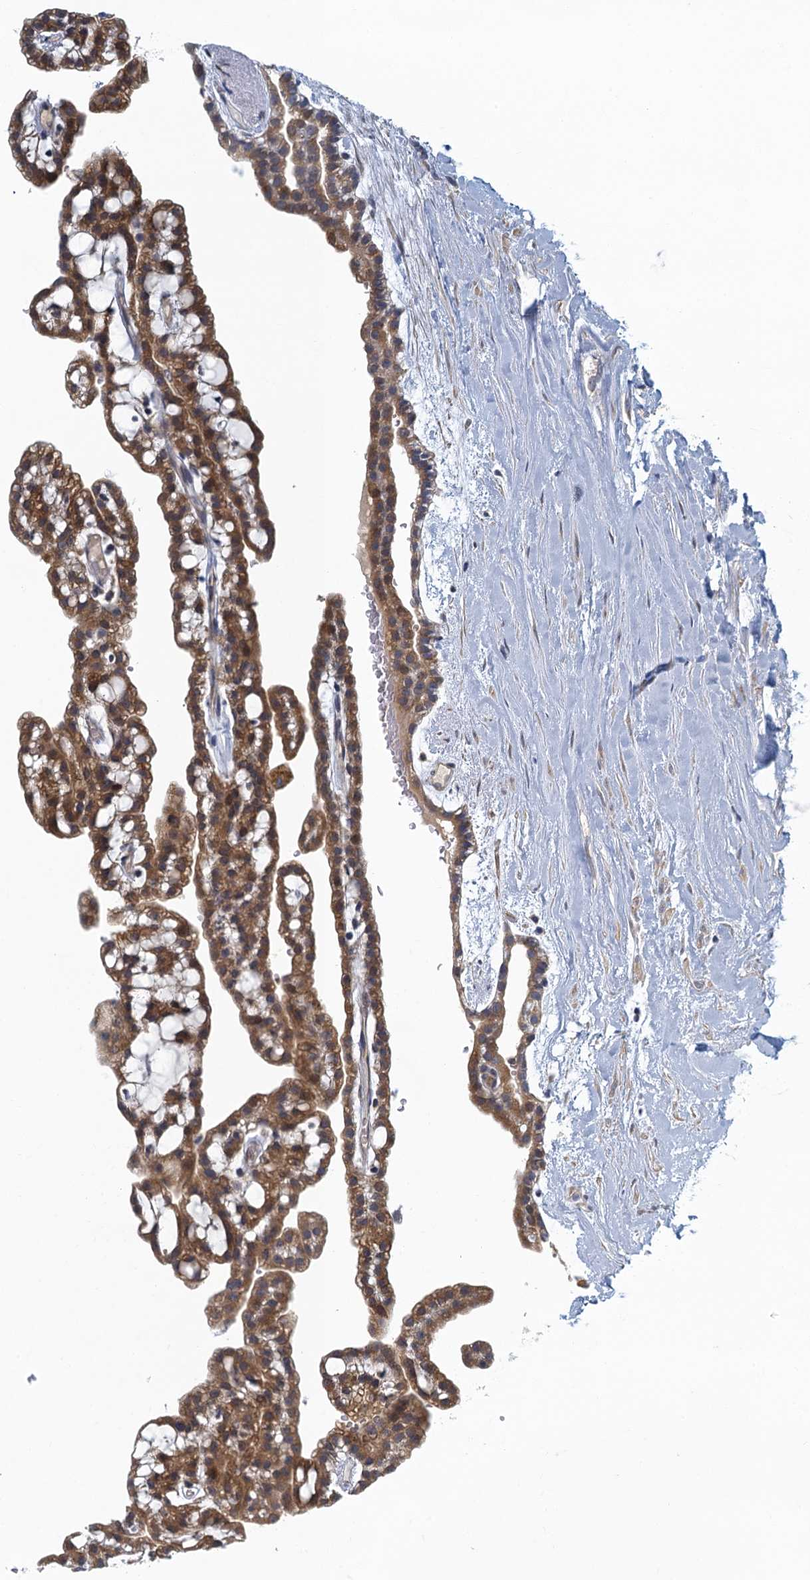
{"staining": {"intensity": "moderate", "quantity": ">75%", "location": "cytoplasmic/membranous"}, "tissue": "renal cancer", "cell_type": "Tumor cells", "image_type": "cancer", "snomed": [{"axis": "morphology", "description": "Adenocarcinoma, NOS"}, {"axis": "topography", "description": "Kidney"}], "caption": "Brown immunohistochemical staining in human renal adenocarcinoma reveals moderate cytoplasmic/membranous staining in about >75% of tumor cells.", "gene": "ALG2", "patient": {"sex": "male", "age": 63}}